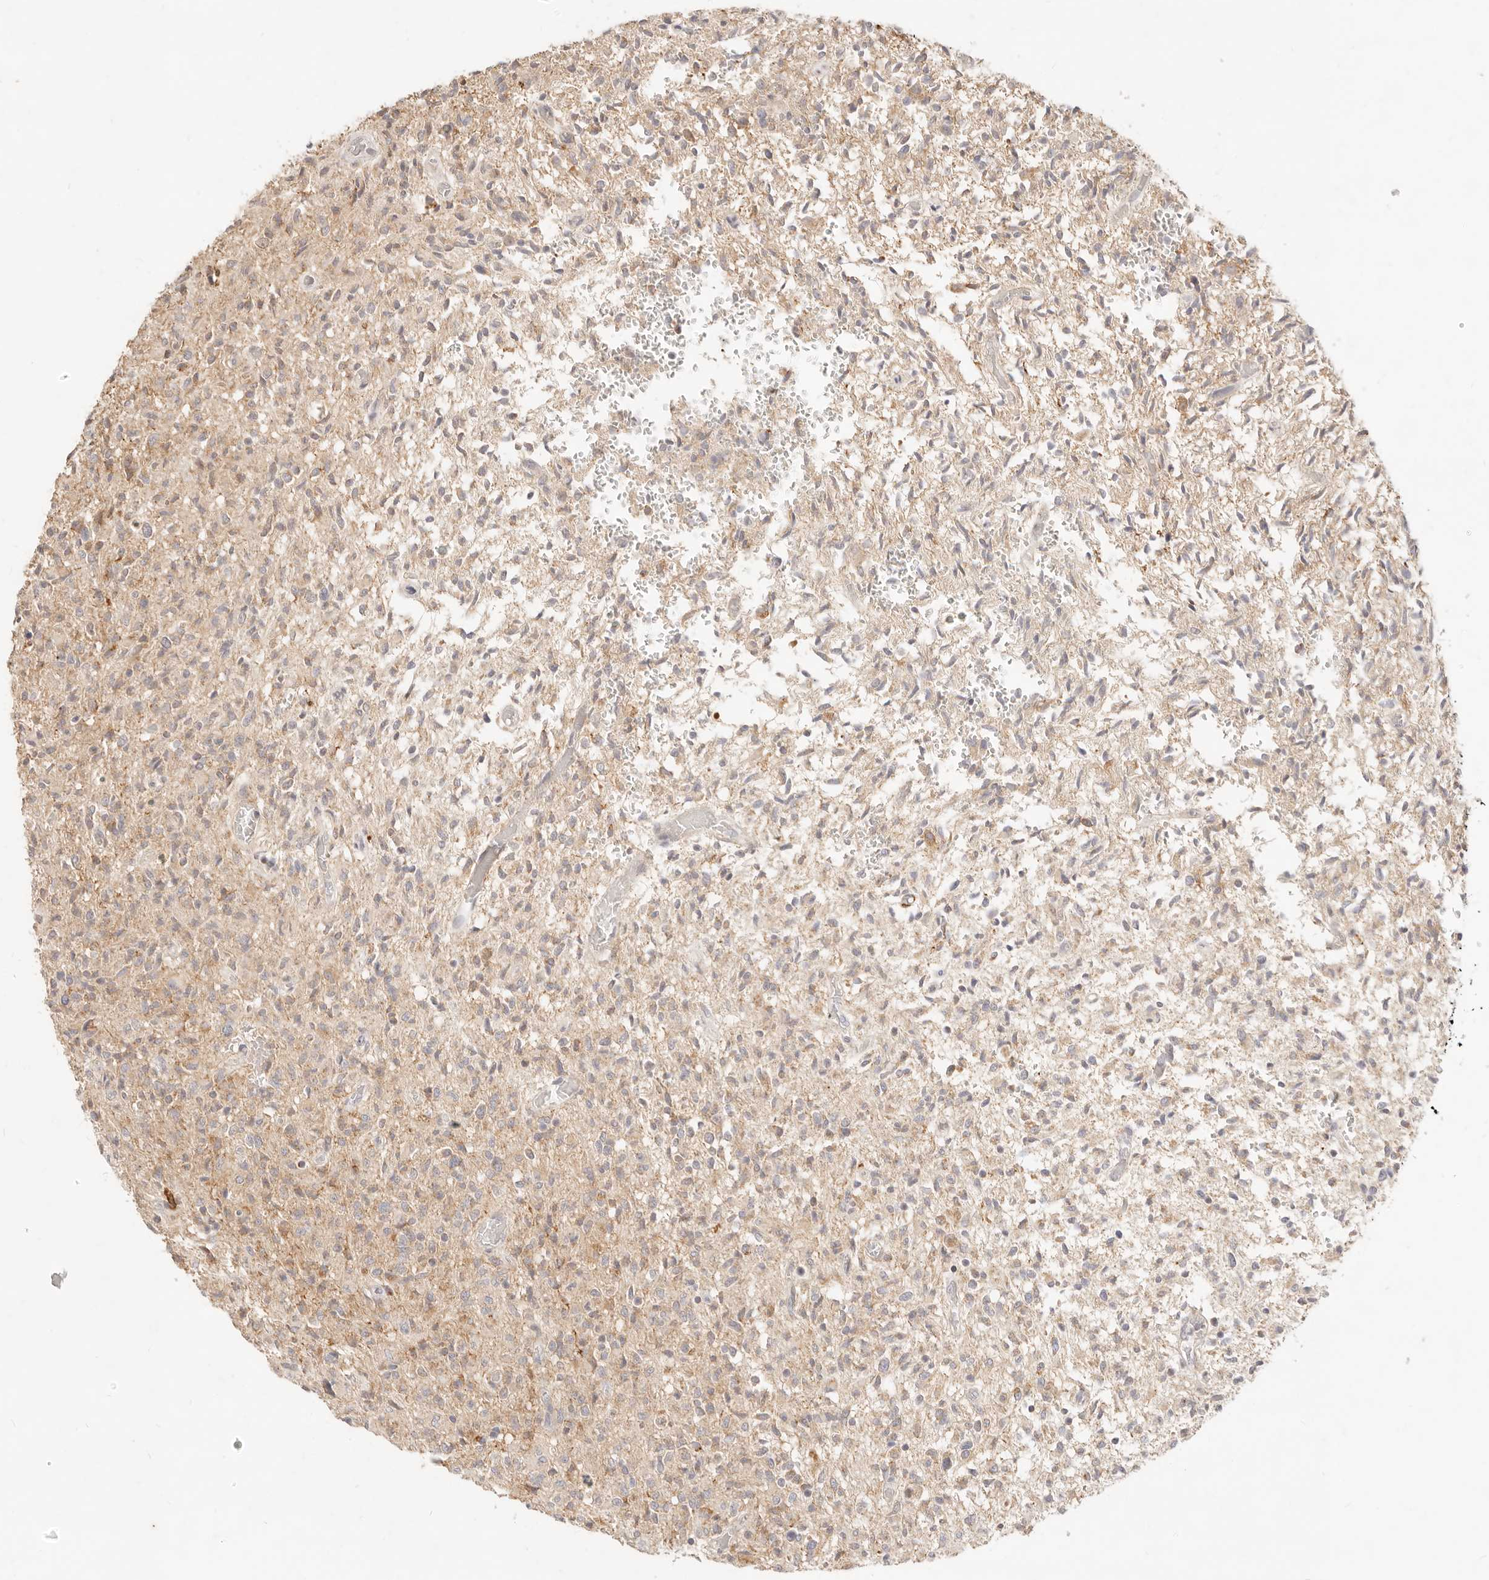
{"staining": {"intensity": "weak", "quantity": ">75%", "location": "cytoplasmic/membranous"}, "tissue": "glioma", "cell_type": "Tumor cells", "image_type": "cancer", "snomed": [{"axis": "morphology", "description": "Glioma, malignant, High grade"}, {"axis": "topography", "description": "Brain"}], "caption": "A micrograph of glioma stained for a protein exhibits weak cytoplasmic/membranous brown staining in tumor cells. (brown staining indicates protein expression, while blue staining denotes nuclei).", "gene": "RUBCNL", "patient": {"sex": "female", "age": 57}}